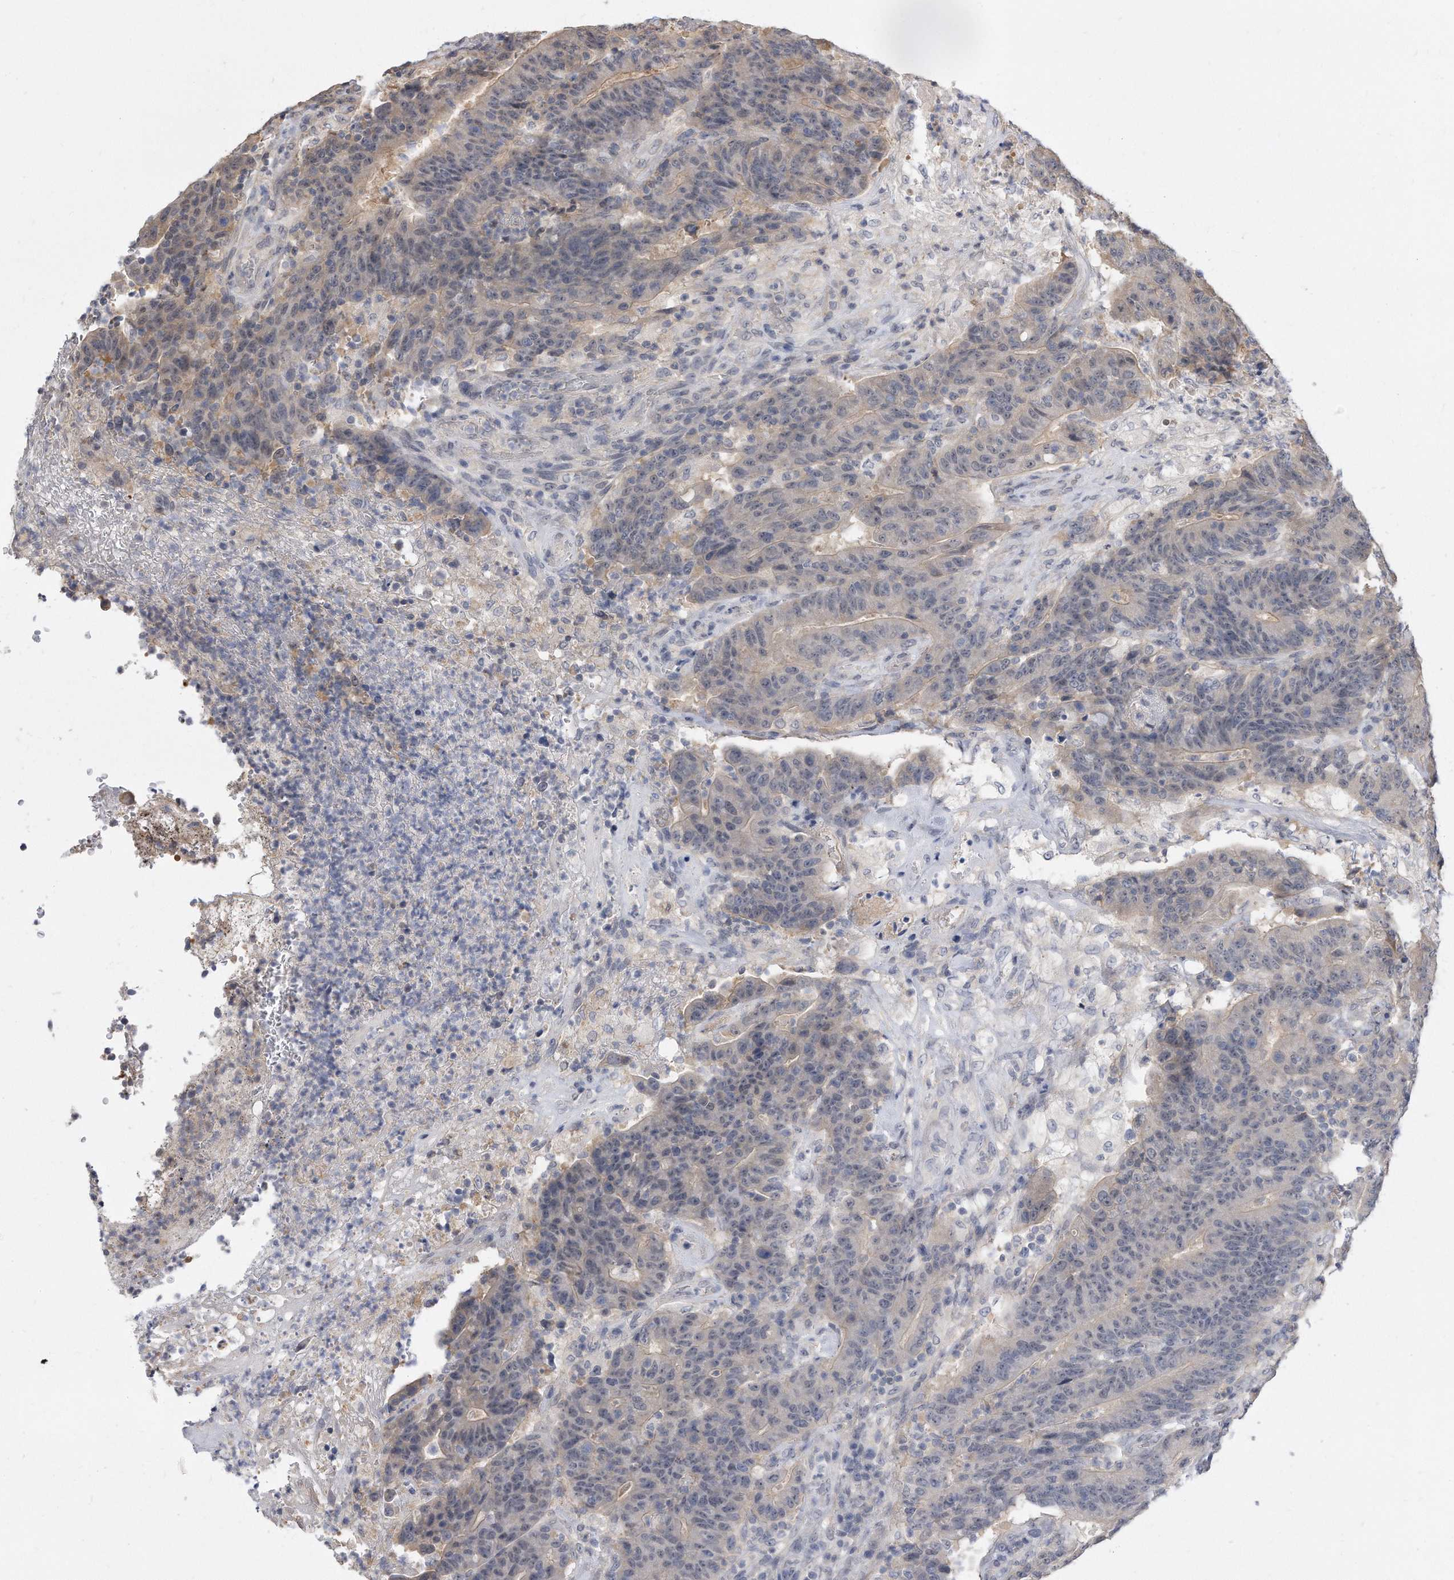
{"staining": {"intensity": "negative", "quantity": "none", "location": "none"}, "tissue": "colorectal cancer", "cell_type": "Tumor cells", "image_type": "cancer", "snomed": [{"axis": "morphology", "description": "Normal tissue, NOS"}, {"axis": "morphology", "description": "Adenocarcinoma, NOS"}, {"axis": "topography", "description": "Colon"}], "caption": "Human colorectal cancer stained for a protein using IHC demonstrates no expression in tumor cells.", "gene": "TCP1", "patient": {"sex": "female", "age": 75}}